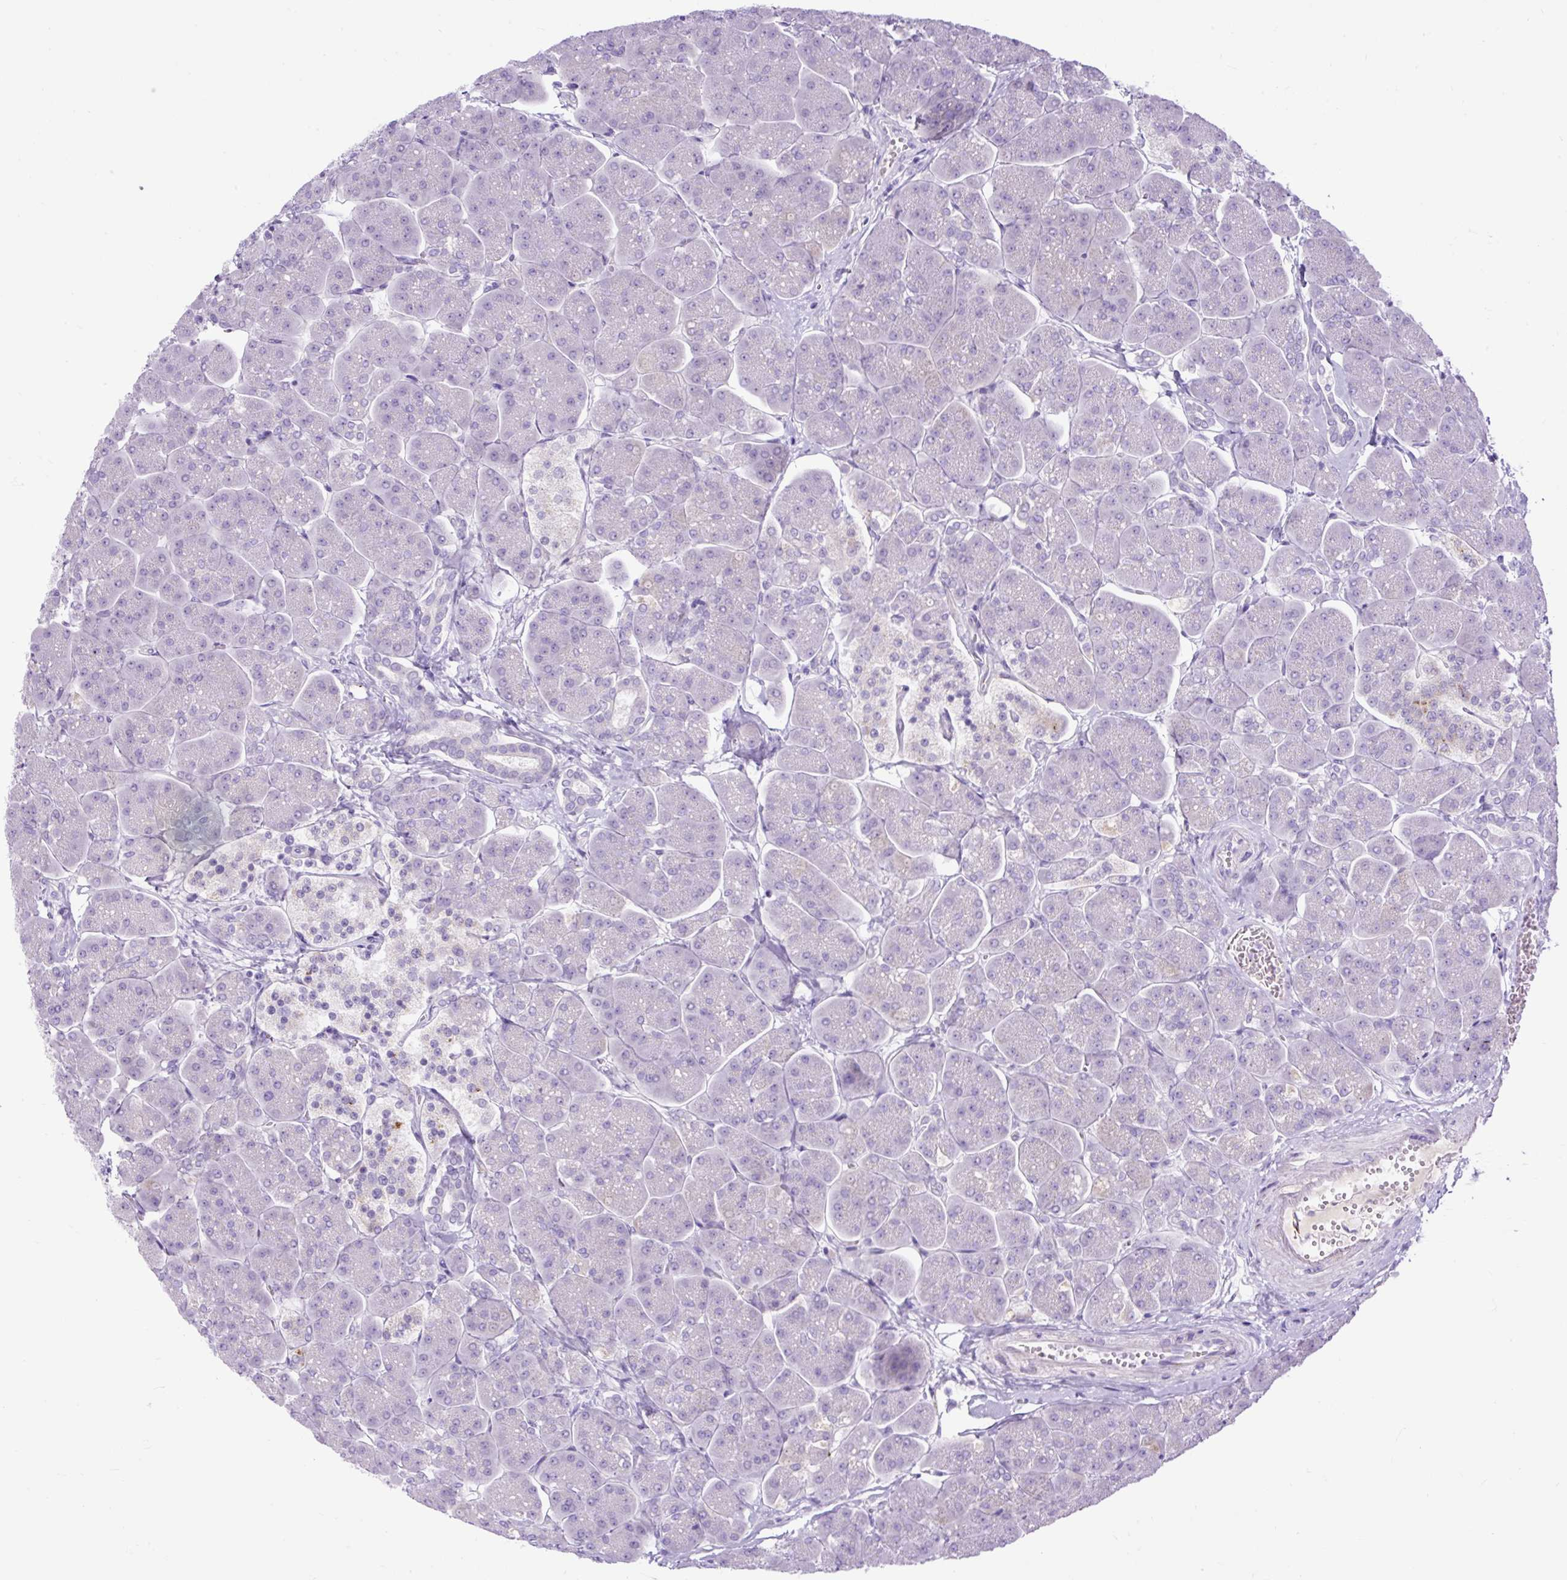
{"staining": {"intensity": "negative", "quantity": "none", "location": "none"}, "tissue": "pancreas", "cell_type": "Exocrine glandular cells", "image_type": "normal", "snomed": [{"axis": "morphology", "description": "Normal tissue, NOS"}, {"axis": "topography", "description": "Pancreas"}, {"axis": "topography", "description": "Peripheral nerve tissue"}], "caption": "Immunohistochemical staining of benign pancreas shows no significant staining in exocrine glandular cells.", "gene": "SPTBN5", "patient": {"sex": "male", "age": 54}}